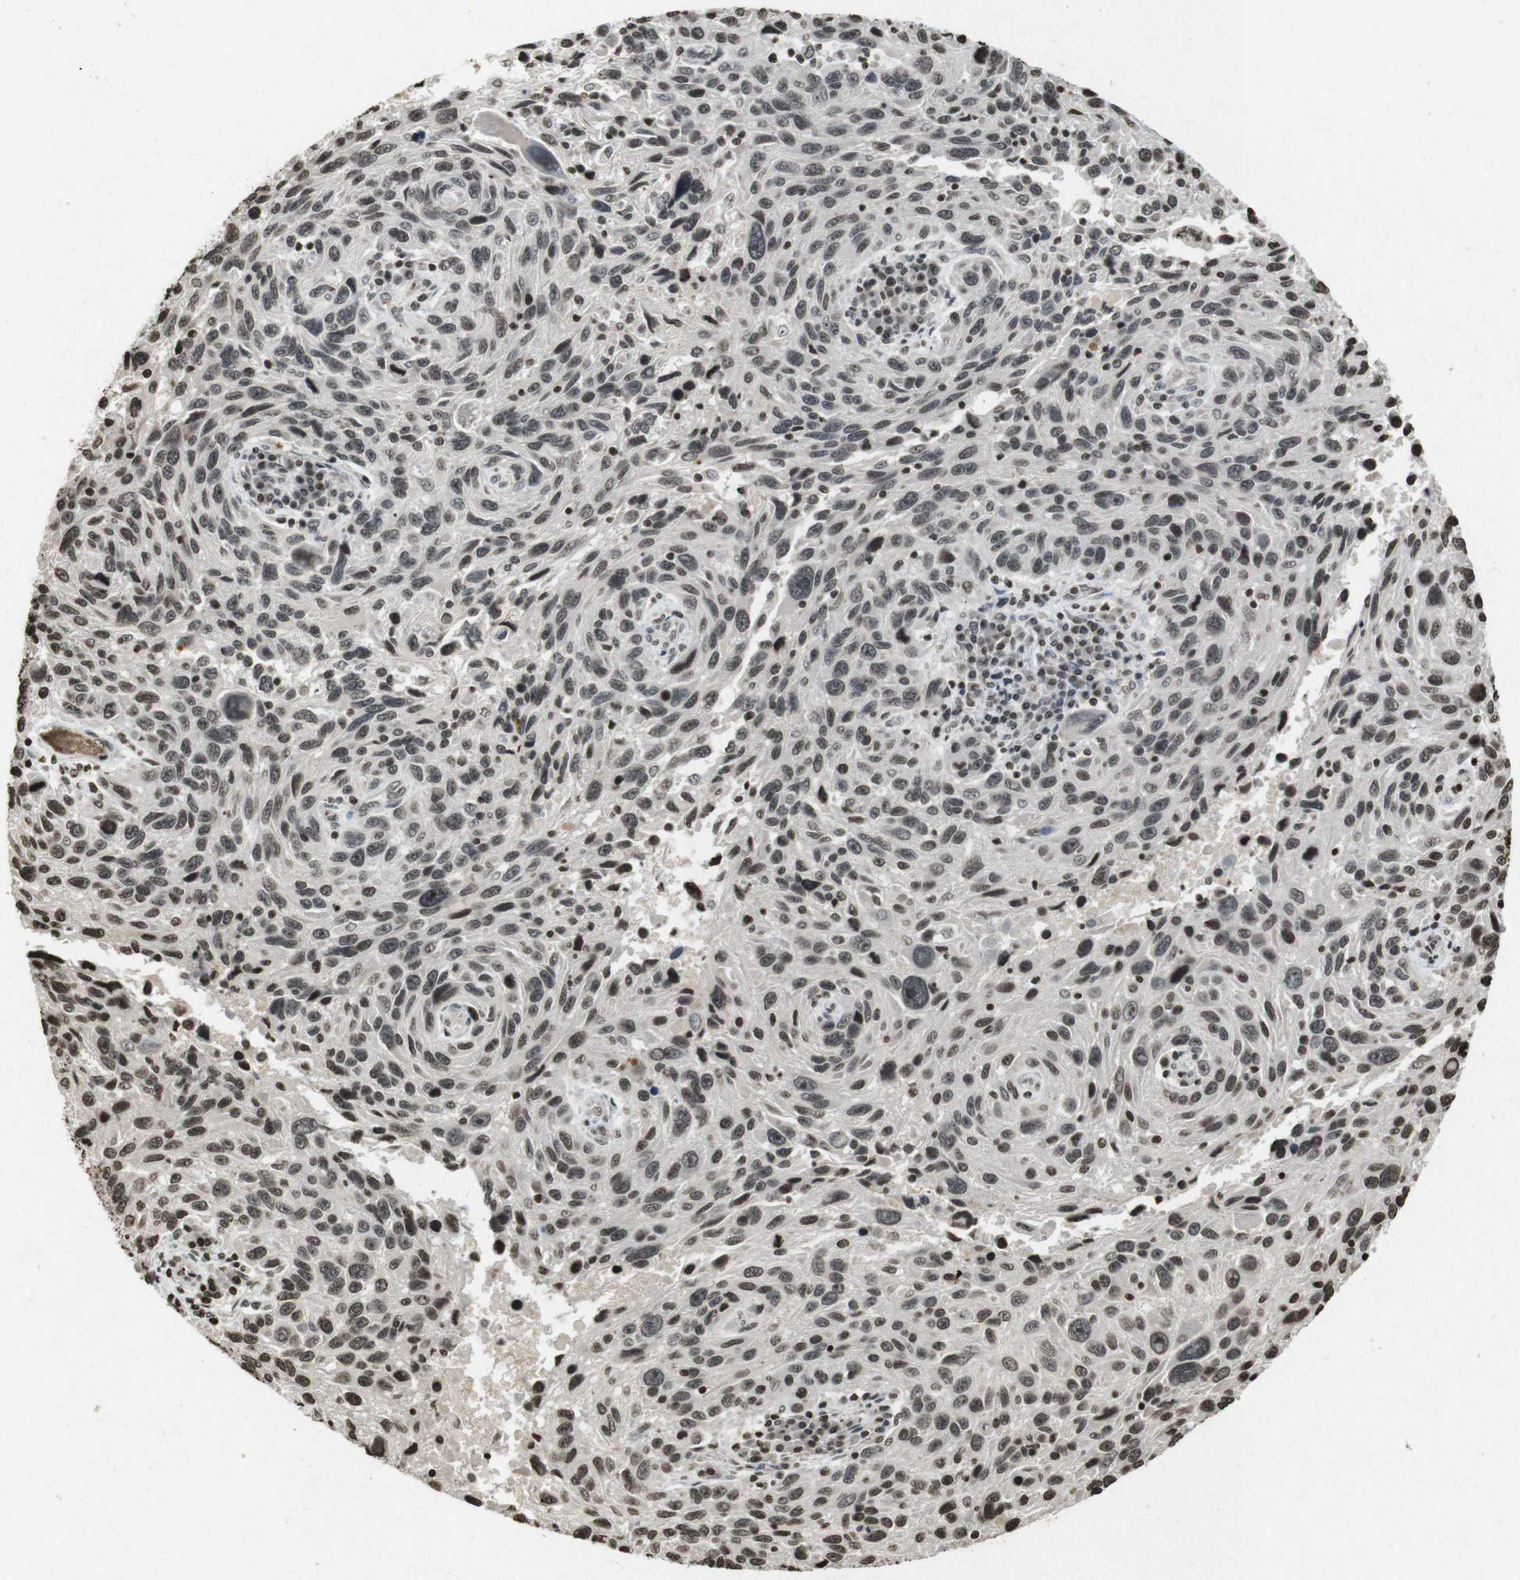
{"staining": {"intensity": "weak", "quantity": ">75%", "location": "nuclear"}, "tissue": "melanoma", "cell_type": "Tumor cells", "image_type": "cancer", "snomed": [{"axis": "morphology", "description": "Malignant melanoma, NOS"}, {"axis": "topography", "description": "Skin"}], "caption": "Protein expression analysis of melanoma displays weak nuclear positivity in about >75% of tumor cells.", "gene": "FOXA3", "patient": {"sex": "male", "age": 53}}